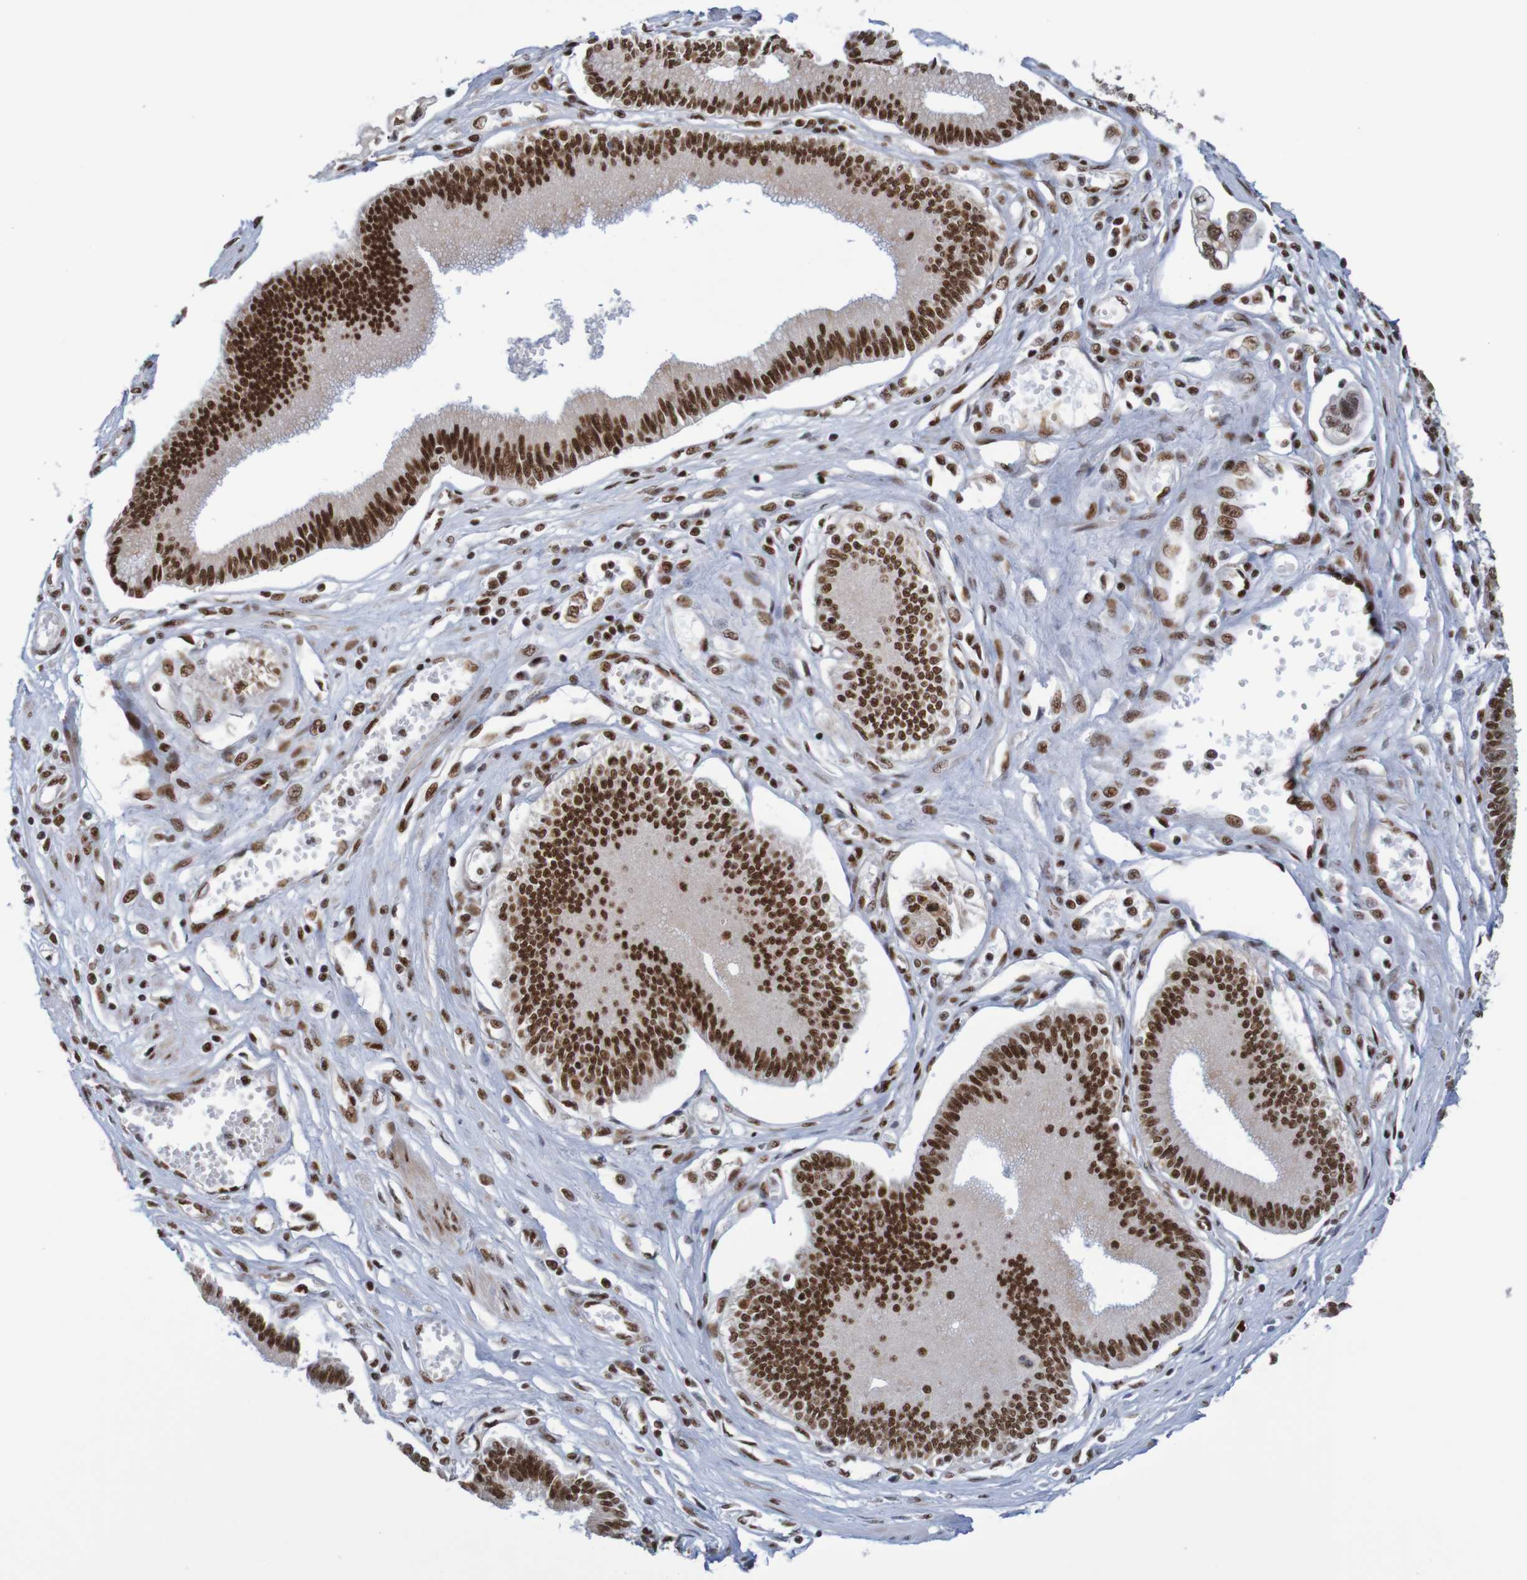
{"staining": {"intensity": "strong", "quantity": ">75%", "location": "nuclear"}, "tissue": "pancreatic cancer", "cell_type": "Tumor cells", "image_type": "cancer", "snomed": [{"axis": "morphology", "description": "Adenocarcinoma, NOS"}, {"axis": "topography", "description": "Pancreas"}], "caption": "Immunohistochemistry (IHC) micrograph of human pancreatic adenocarcinoma stained for a protein (brown), which shows high levels of strong nuclear positivity in approximately >75% of tumor cells.", "gene": "THRAP3", "patient": {"sex": "male", "age": 56}}